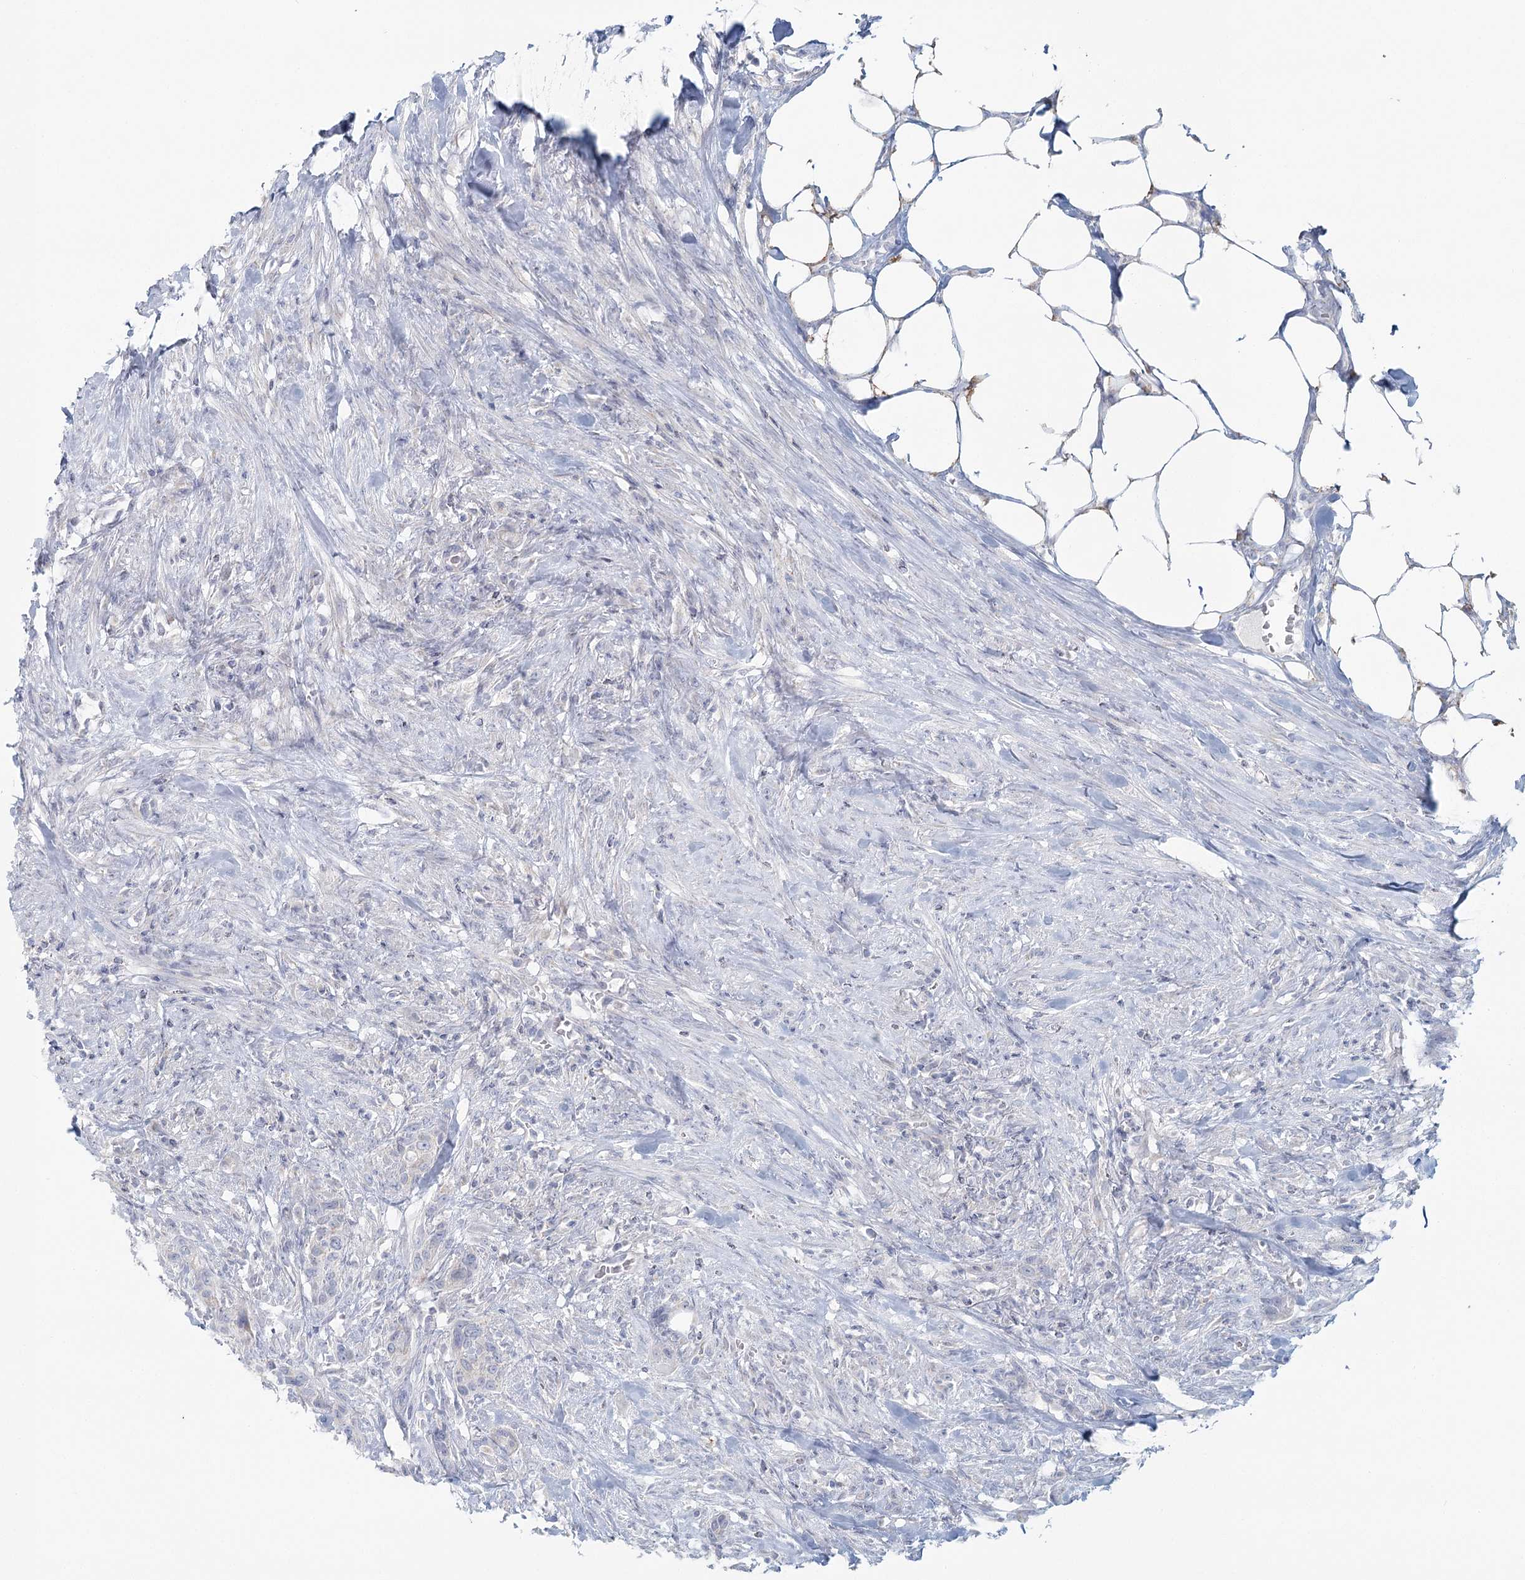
{"staining": {"intensity": "negative", "quantity": "none", "location": "none"}, "tissue": "urothelial cancer", "cell_type": "Tumor cells", "image_type": "cancer", "snomed": [{"axis": "morphology", "description": "Urothelial carcinoma, High grade"}, {"axis": "topography", "description": "Urinary bladder"}], "caption": "Tumor cells are negative for brown protein staining in urothelial cancer.", "gene": "BPHL", "patient": {"sex": "male", "age": 35}}